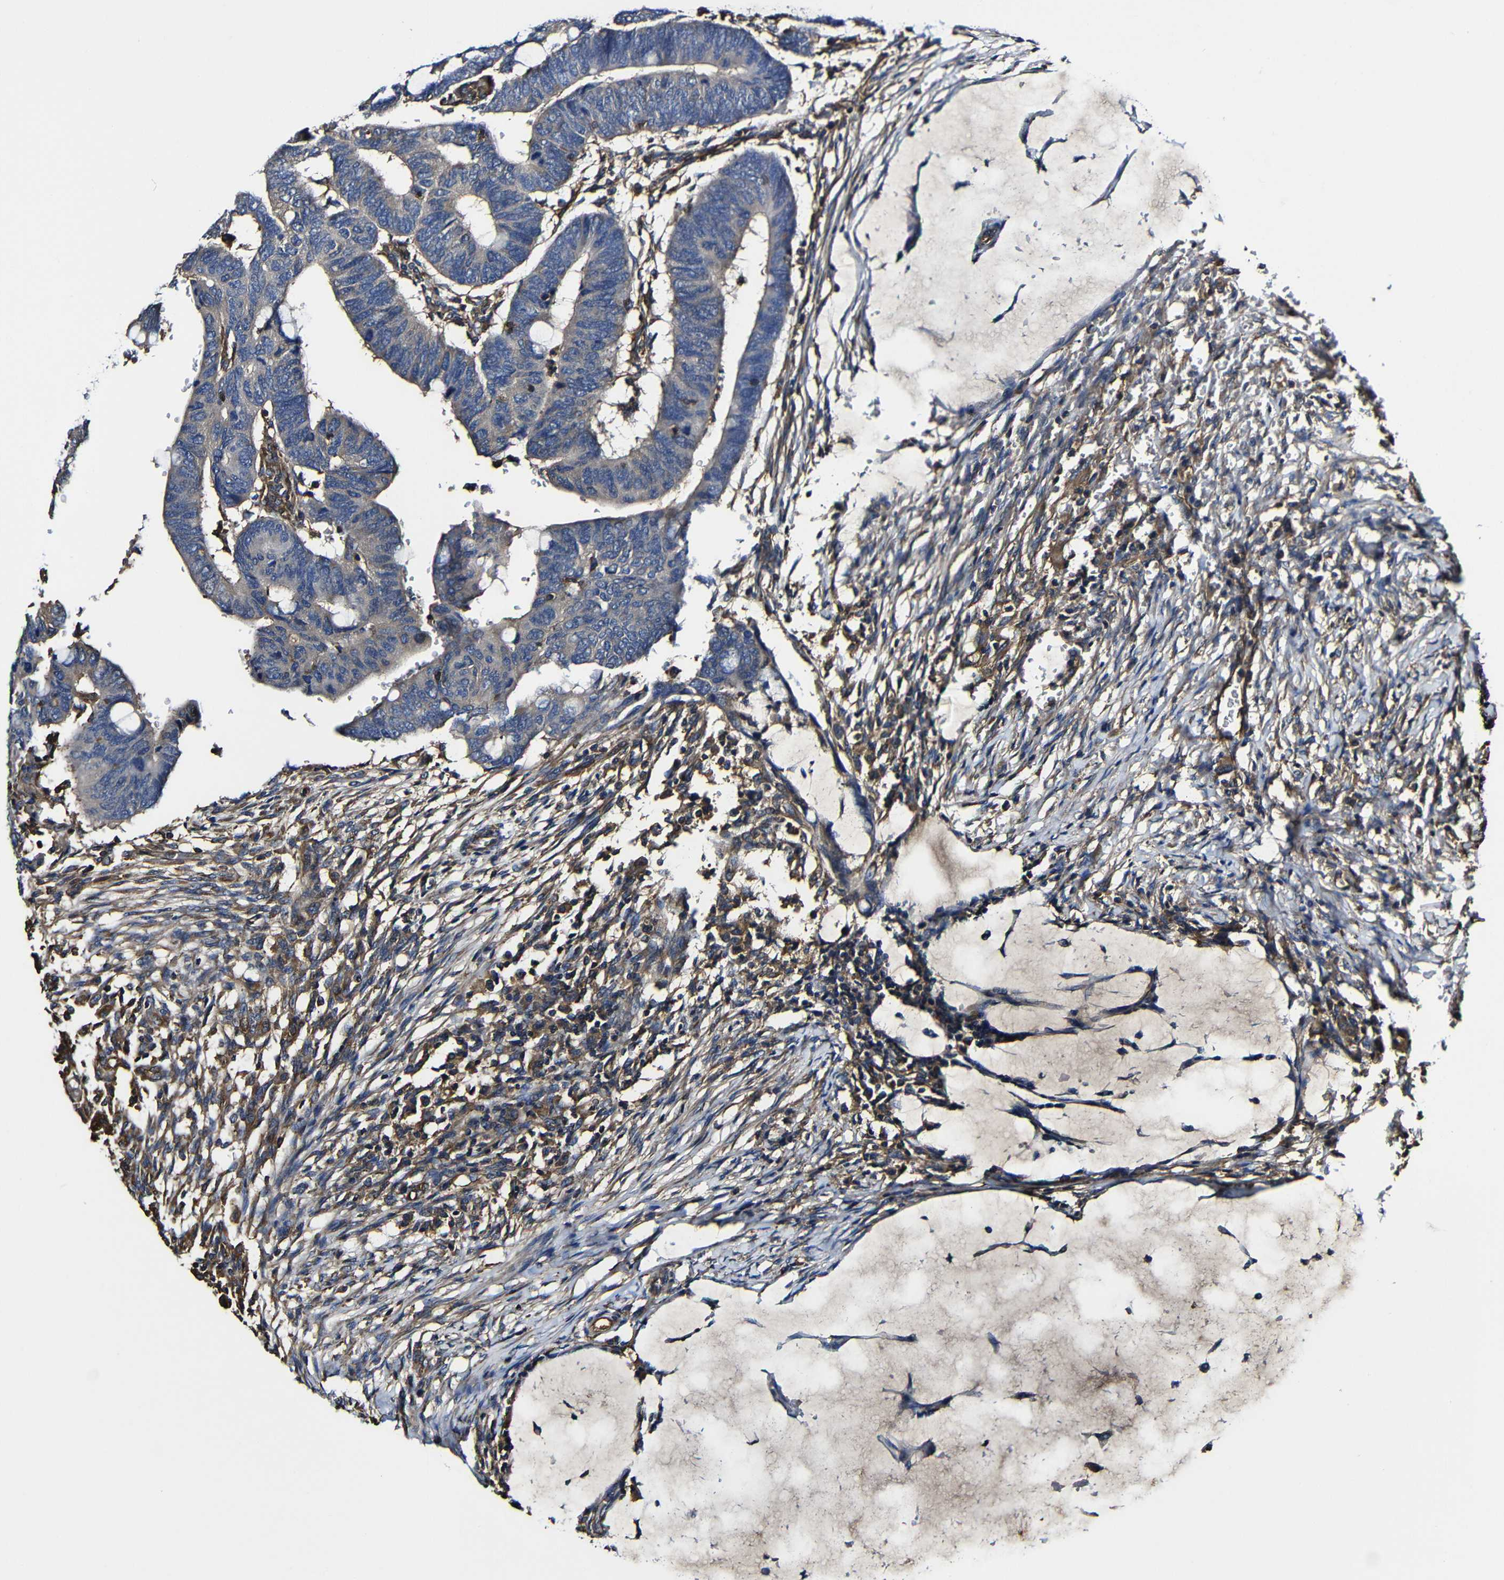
{"staining": {"intensity": "weak", "quantity": "25%-75%", "location": "cytoplasmic/membranous"}, "tissue": "colorectal cancer", "cell_type": "Tumor cells", "image_type": "cancer", "snomed": [{"axis": "morphology", "description": "Normal tissue, NOS"}, {"axis": "morphology", "description": "Adenocarcinoma, NOS"}, {"axis": "topography", "description": "Rectum"}, {"axis": "topography", "description": "Peripheral nerve tissue"}], "caption": "Protein expression analysis of human colorectal cancer reveals weak cytoplasmic/membranous staining in about 25%-75% of tumor cells. (IHC, brightfield microscopy, high magnification).", "gene": "MSN", "patient": {"sex": "male", "age": 92}}